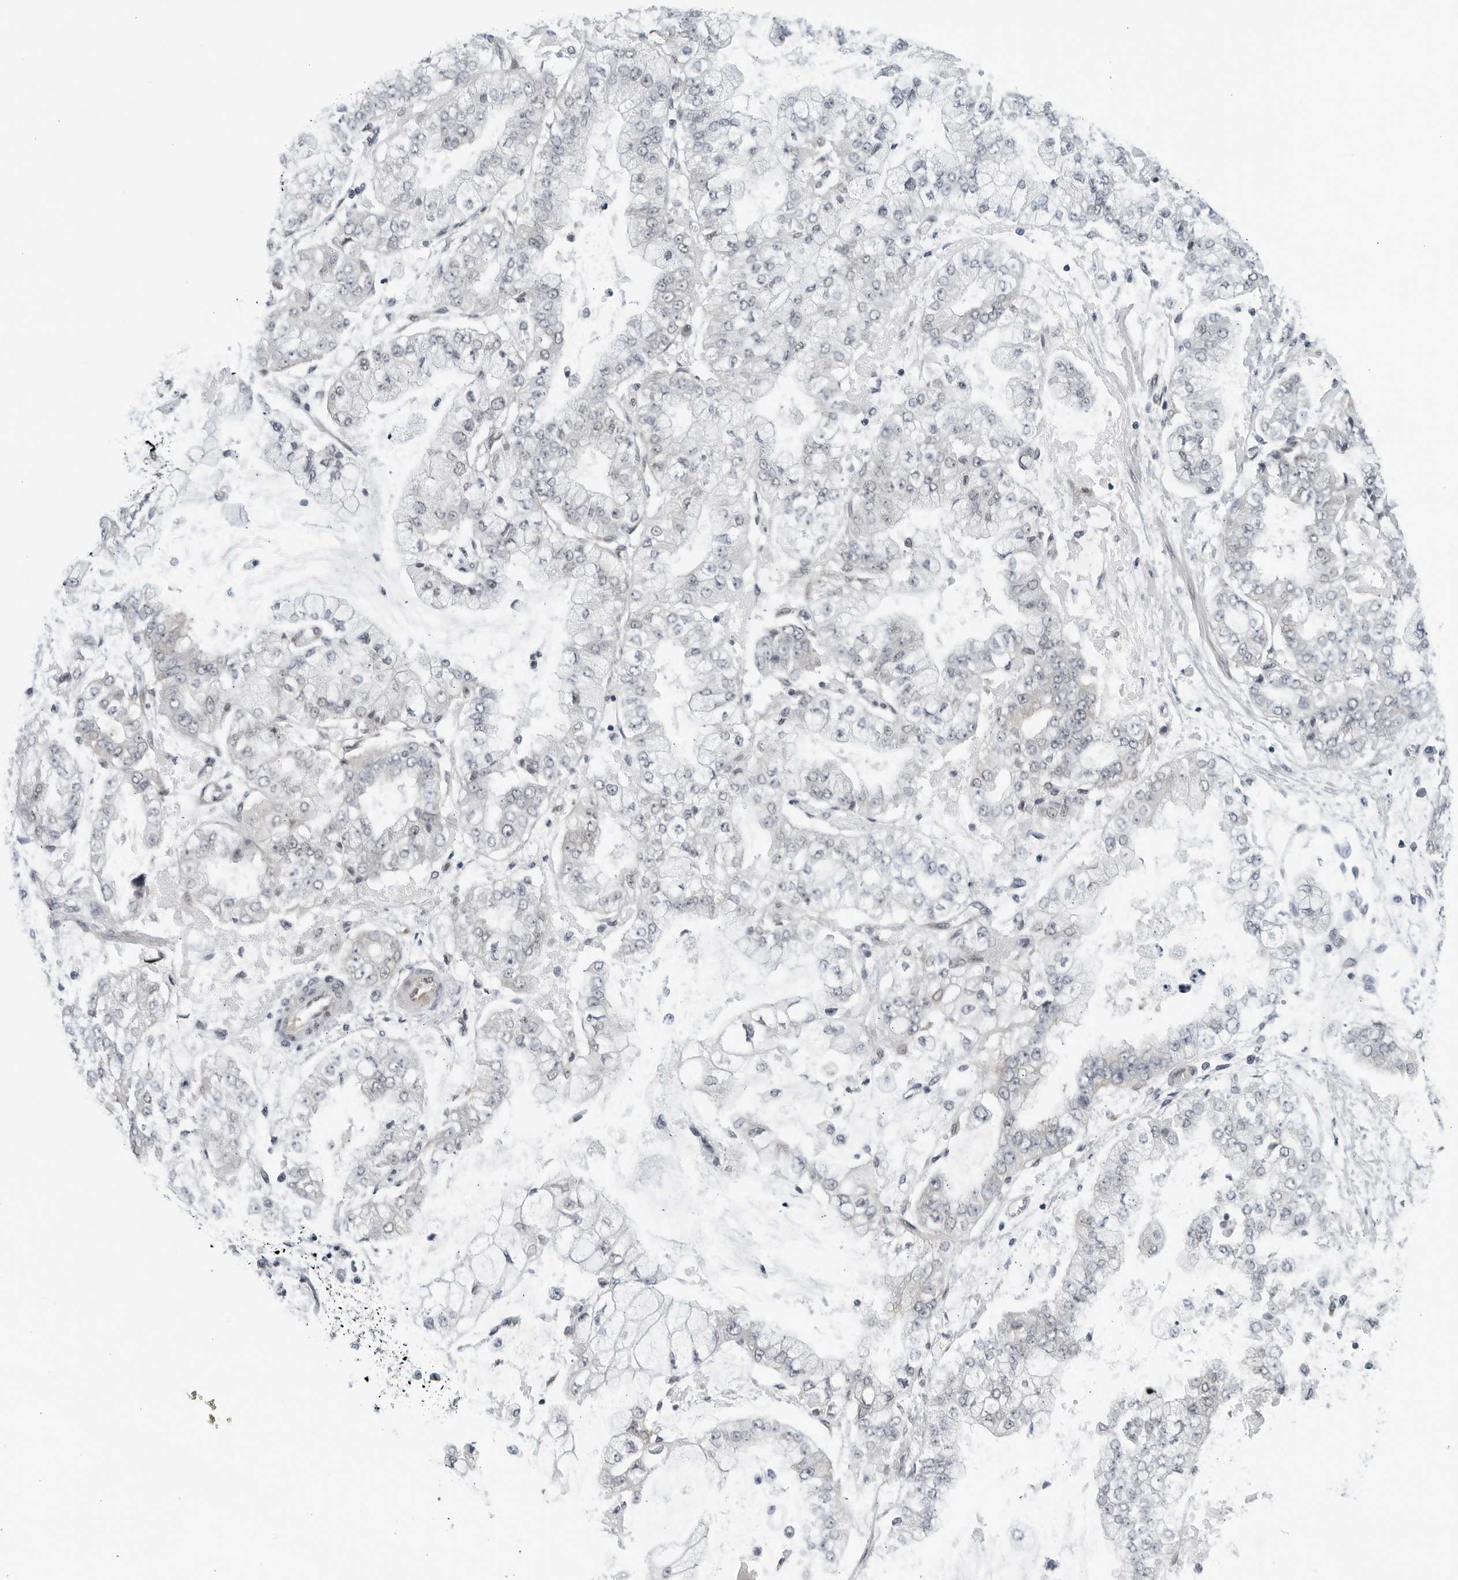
{"staining": {"intensity": "negative", "quantity": "none", "location": "none"}, "tissue": "stomach cancer", "cell_type": "Tumor cells", "image_type": "cancer", "snomed": [{"axis": "morphology", "description": "Adenocarcinoma, NOS"}, {"axis": "topography", "description": "Stomach"}], "caption": "Immunohistochemical staining of human stomach cancer shows no significant positivity in tumor cells.", "gene": "RC3H1", "patient": {"sex": "male", "age": 76}}